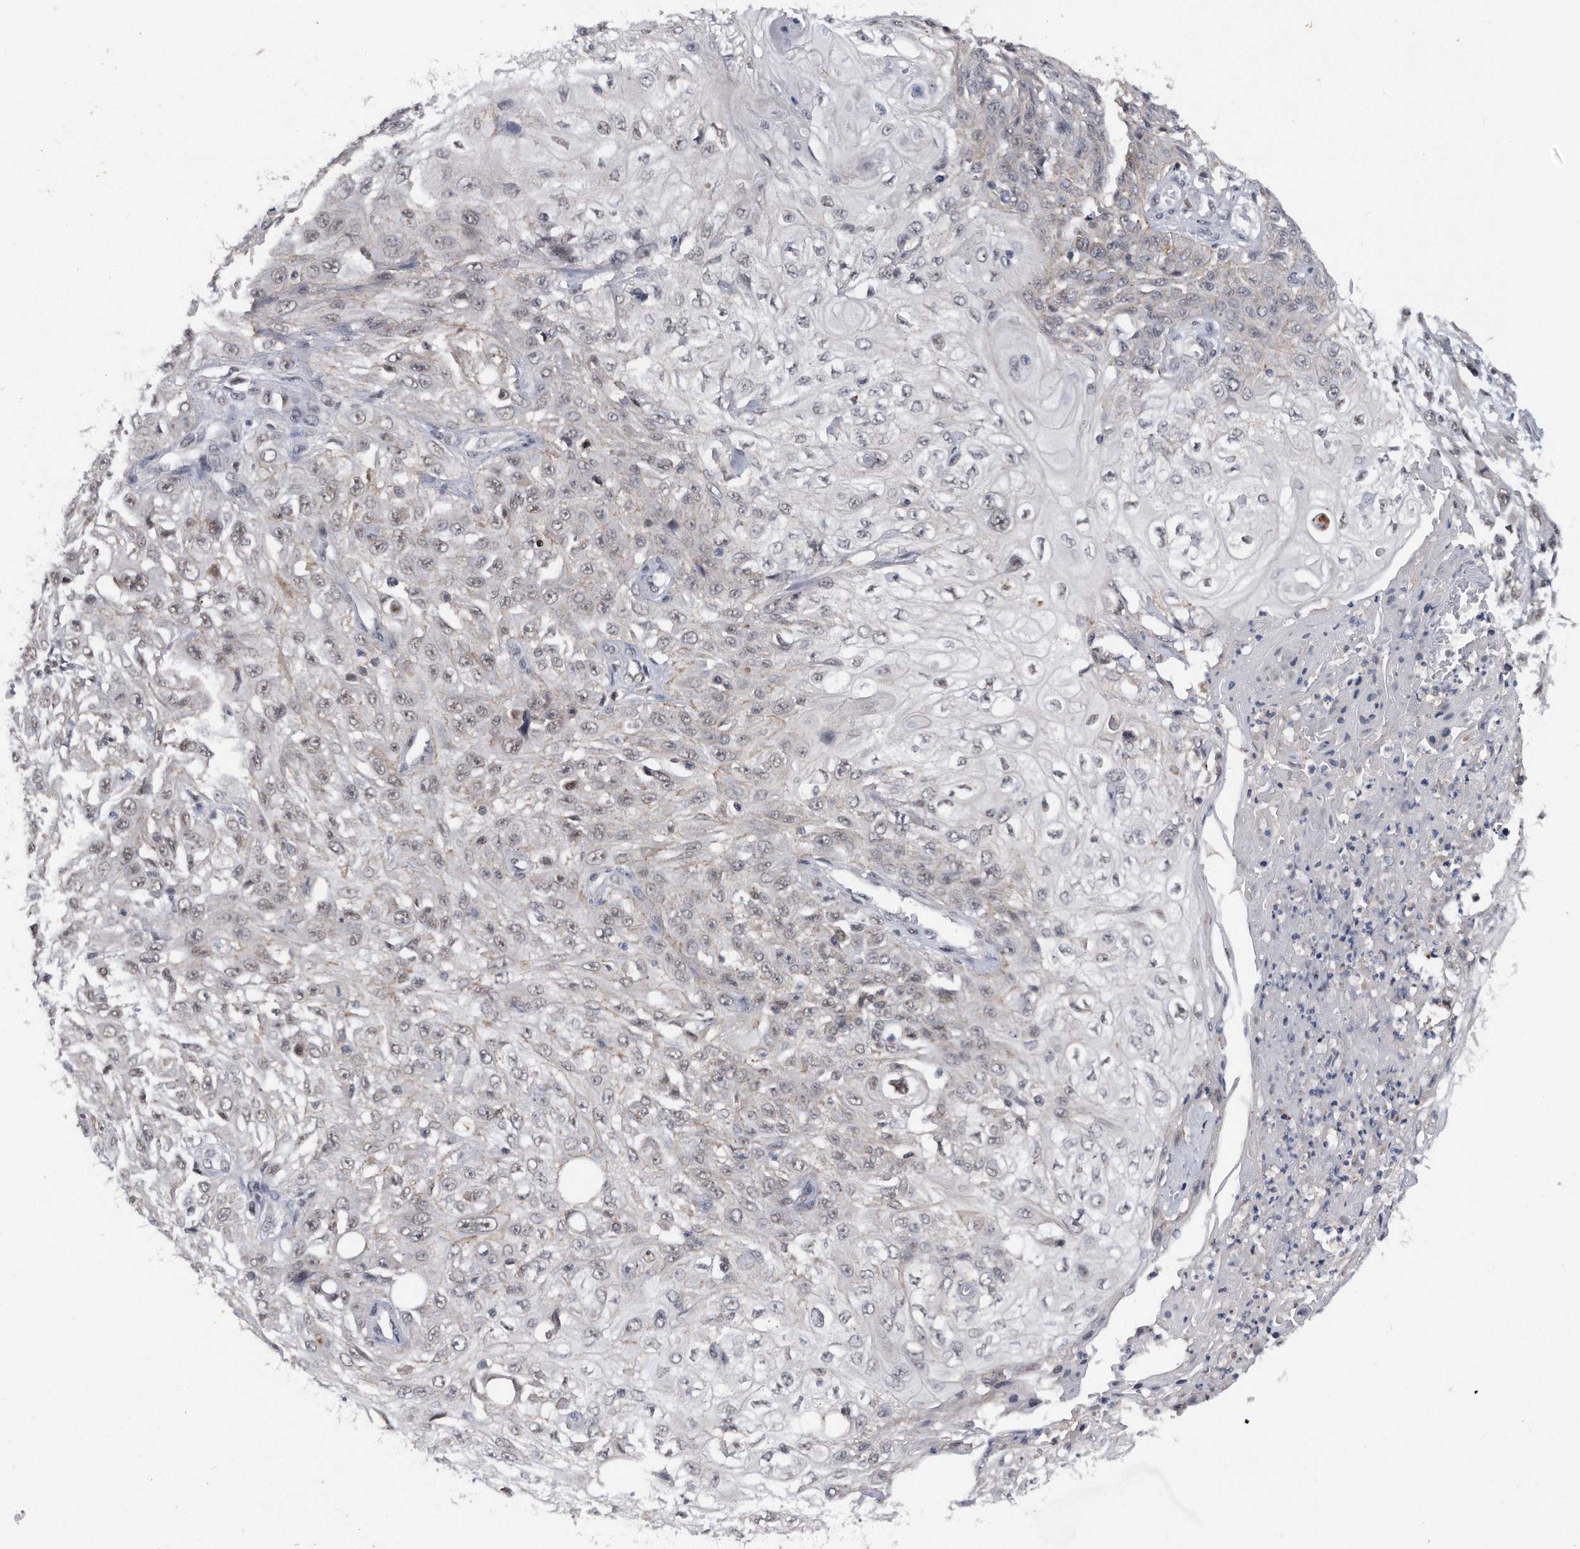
{"staining": {"intensity": "weak", "quantity": "25%-75%", "location": "nuclear"}, "tissue": "skin cancer", "cell_type": "Tumor cells", "image_type": "cancer", "snomed": [{"axis": "morphology", "description": "Squamous cell carcinoma, NOS"}, {"axis": "morphology", "description": "Squamous cell carcinoma, metastatic, NOS"}, {"axis": "topography", "description": "Skin"}, {"axis": "topography", "description": "Lymph node"}], "caption": "High-power microscopy captured an IHC histopathology image of skin metastatic squamous cell carcinoma, revealing weak nuclear positivity in about 25%-75% of tumor cells. Nuclei are stained in blue.", "gene": "VIRMA", "patient": {"sex": "male", "age": 75}}